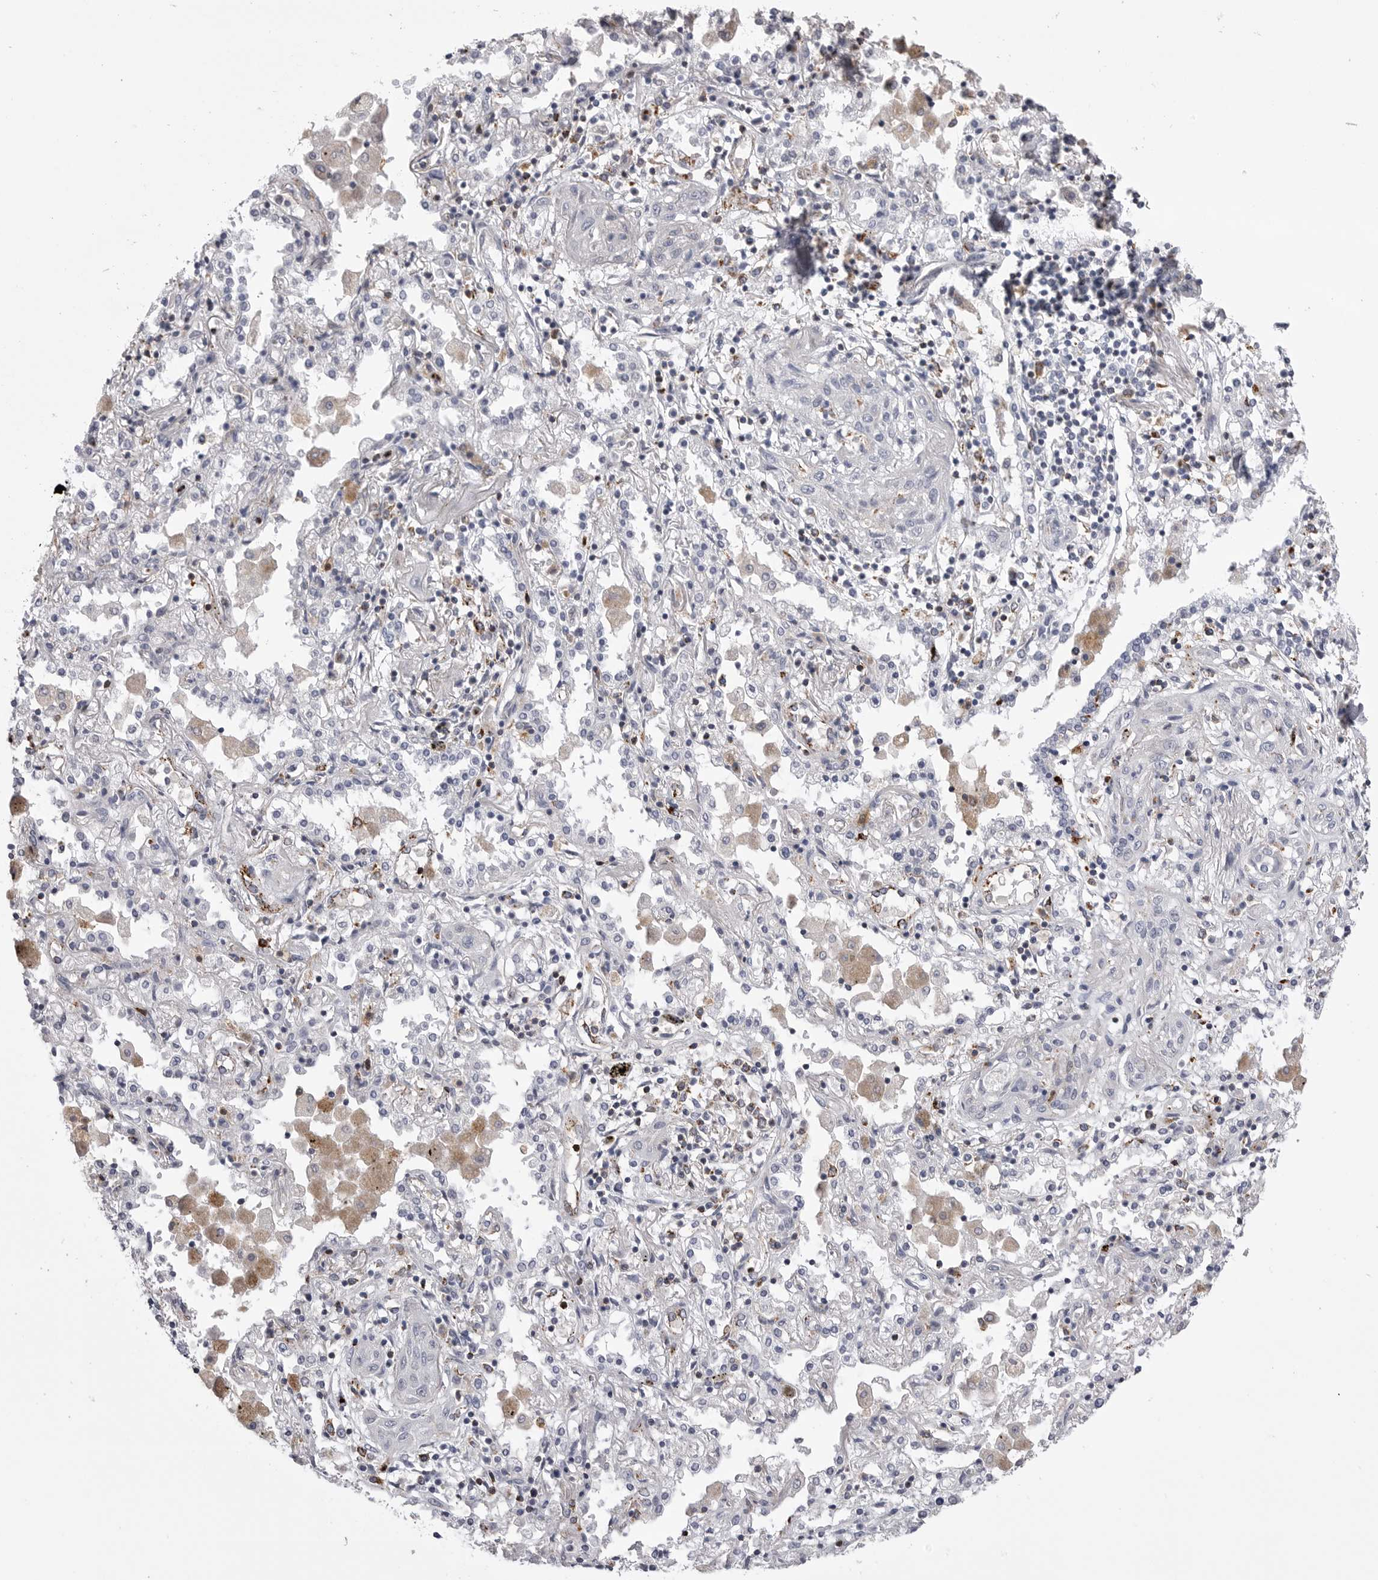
{"staining": {"intensity": "negative", "quantity": "none", "location": "none"}, "tissue": "lung cancer", "cell_type": "Tumor cells", "image_type": "cancer", "snomed": [{"axis": "morphology", "description": "Squamous cell carcinoma, NOS"}, {"axis": "topography", "description": "Lung"}], "caption": "Squamous cell carcinoma (lung) stained for a protein using IHC exhibits no positivity tumor cells.", "gene": "PSPN", "patient": {"sex": "female", "age": 47}}